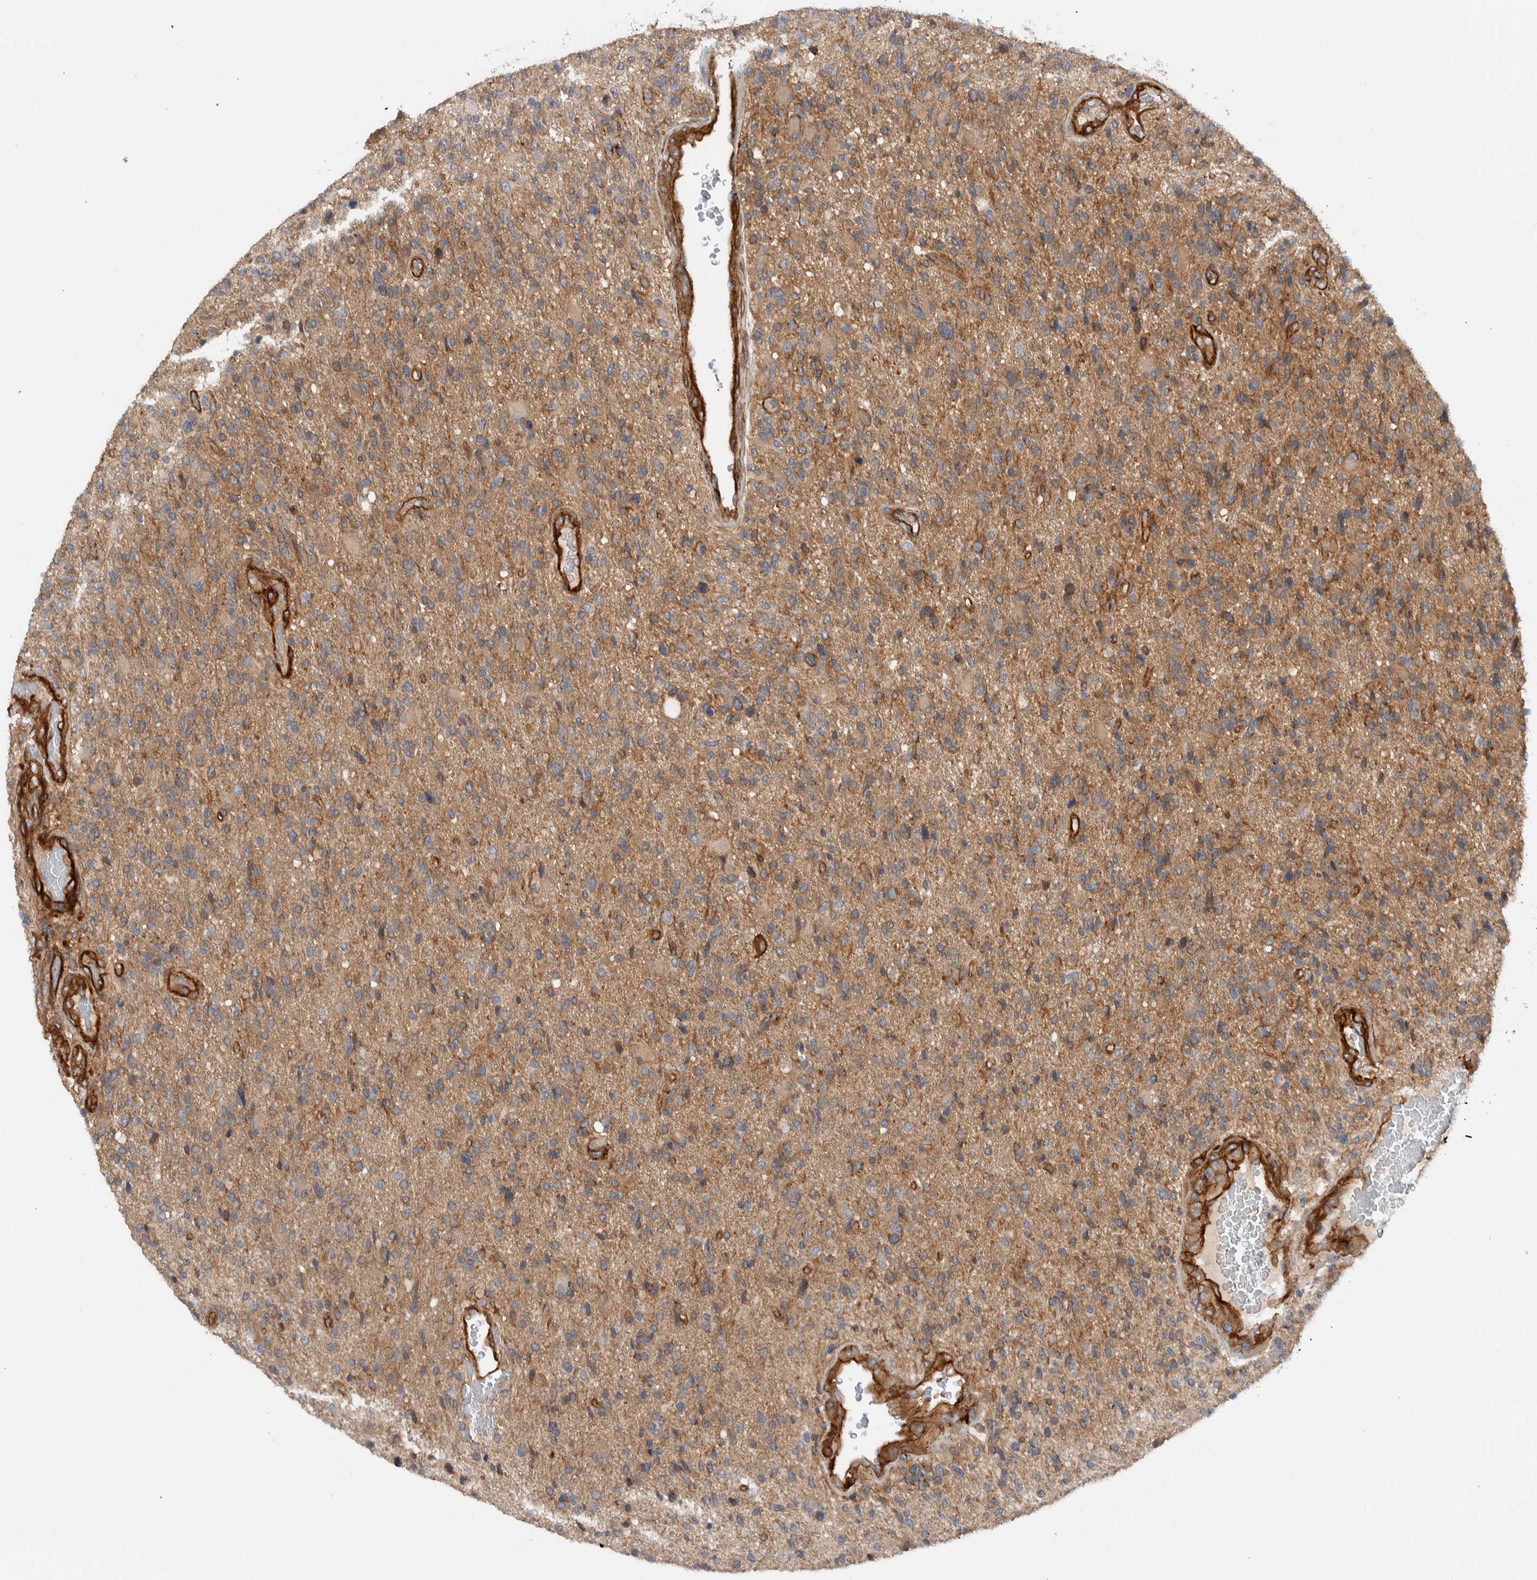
{"staining": {"intensity": "weak", "quantity": "25%-75%", "location": "cytoplasmic/membranous"}, "tissue": "glioma", "cell_type": "Tumor cells", "image_type": "cancer", "snomed": [{"axis": "morphology", "description": "Glioma, malignant, High grade"}, {"axis": "topography", "description": "Brain"}], "caption": "Protein analysis of high-grade glioma (malignant) tissue exhibits weak cytoplasmic/membranous staining in approximately 25%-75% of tumor cells.", "gene": "MPRIP", "patient": {"sex": "male", "age": 72}}